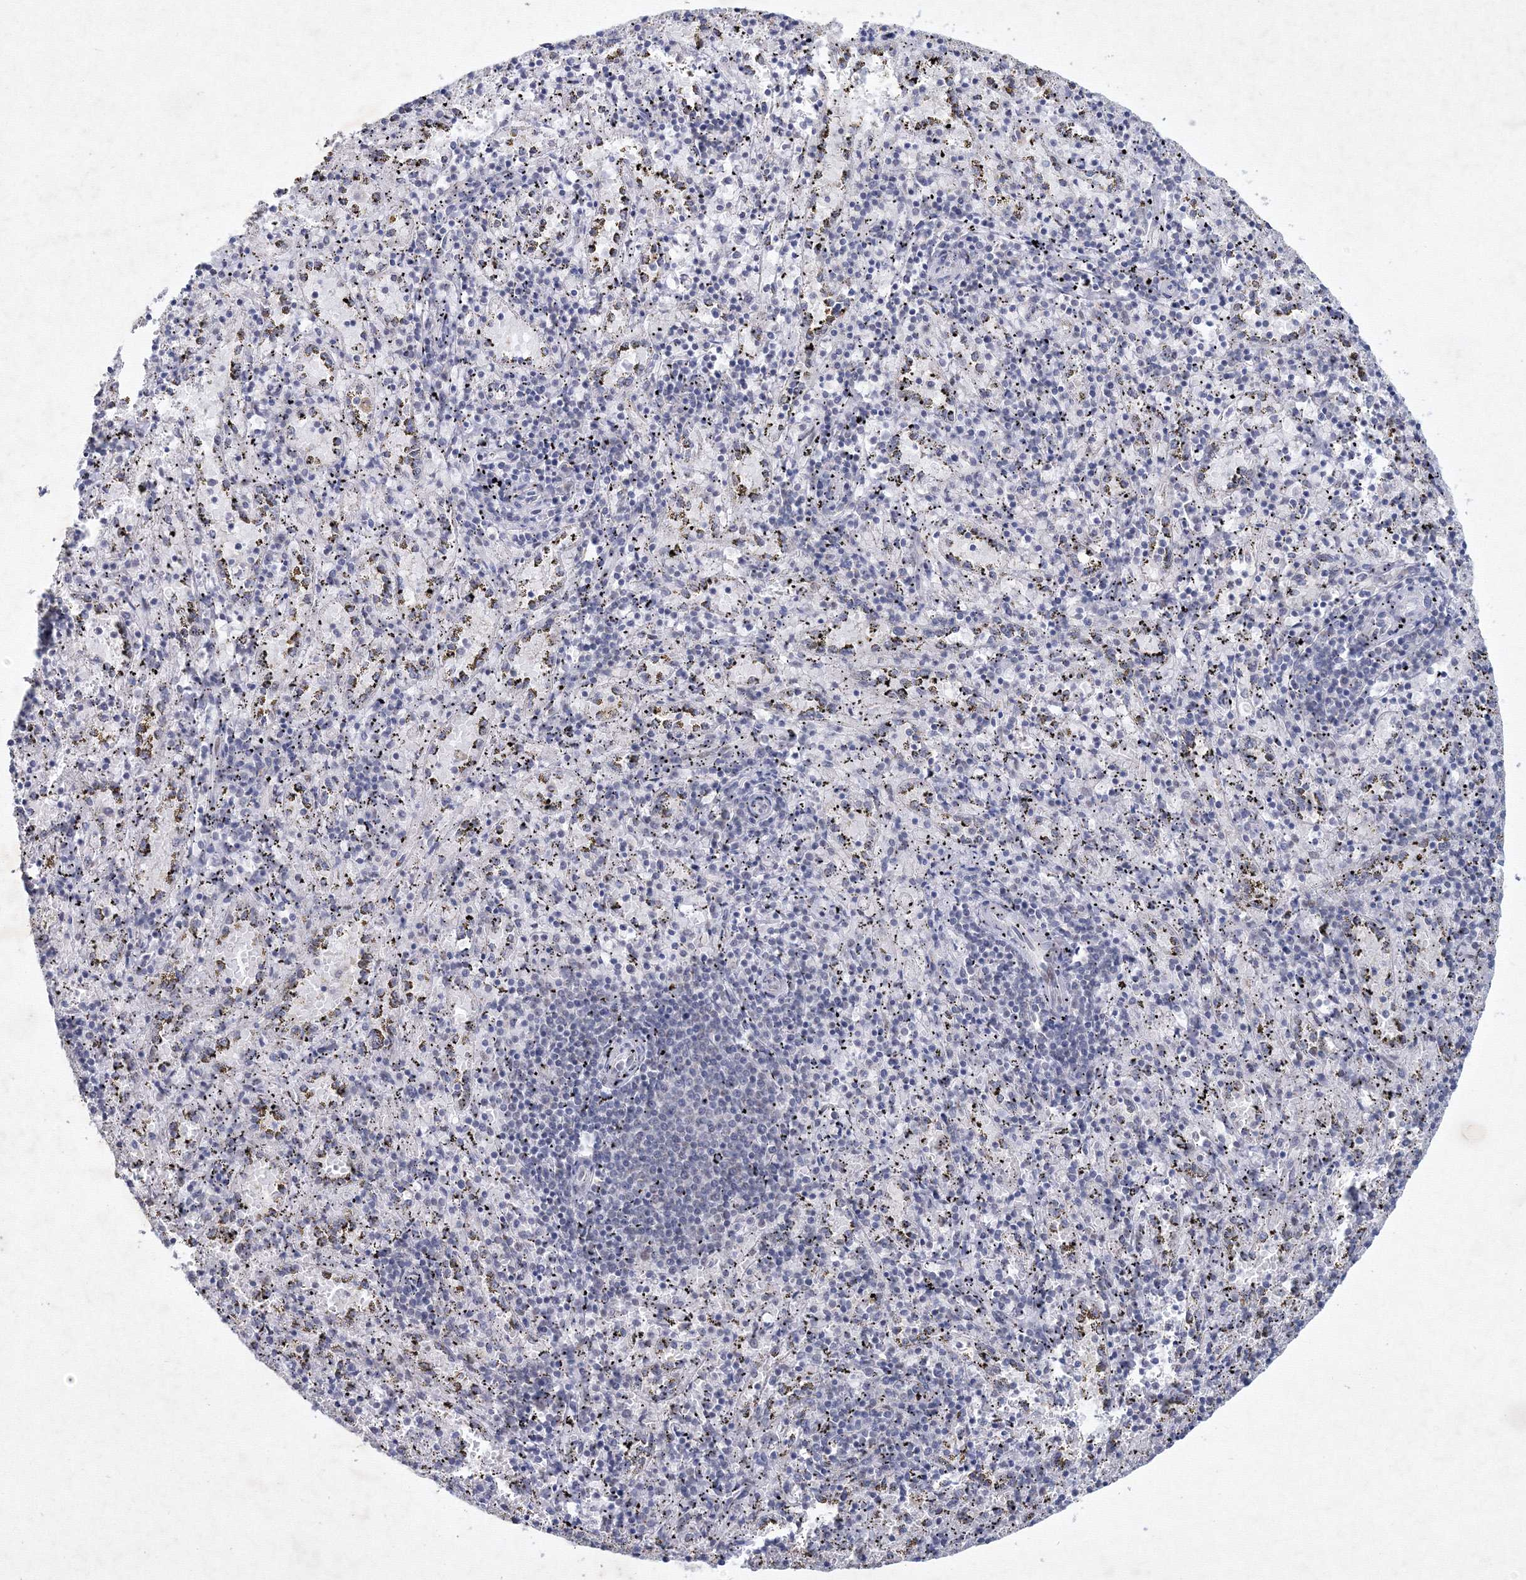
{"staining": {"intensity": "negative", "quantity": "none", "location": "none"}, "tissue": "spleen", "cell_type": "Cells in red pulp", "image_type": "normal", "snomed": [{"axis": "morphology", "description": "Normal tissue, NOS"}, {"axis": "topography", "description": "Spleen"}], "caption": "A high-resolution image shows immunohistochemistry (IHC) staining of benign spleen, which displays no significant expression in cells in red pulp. Nuclei are stained in blue.", "gene": "SF3B6", "patient": {"sex": "male", "age": 11}}